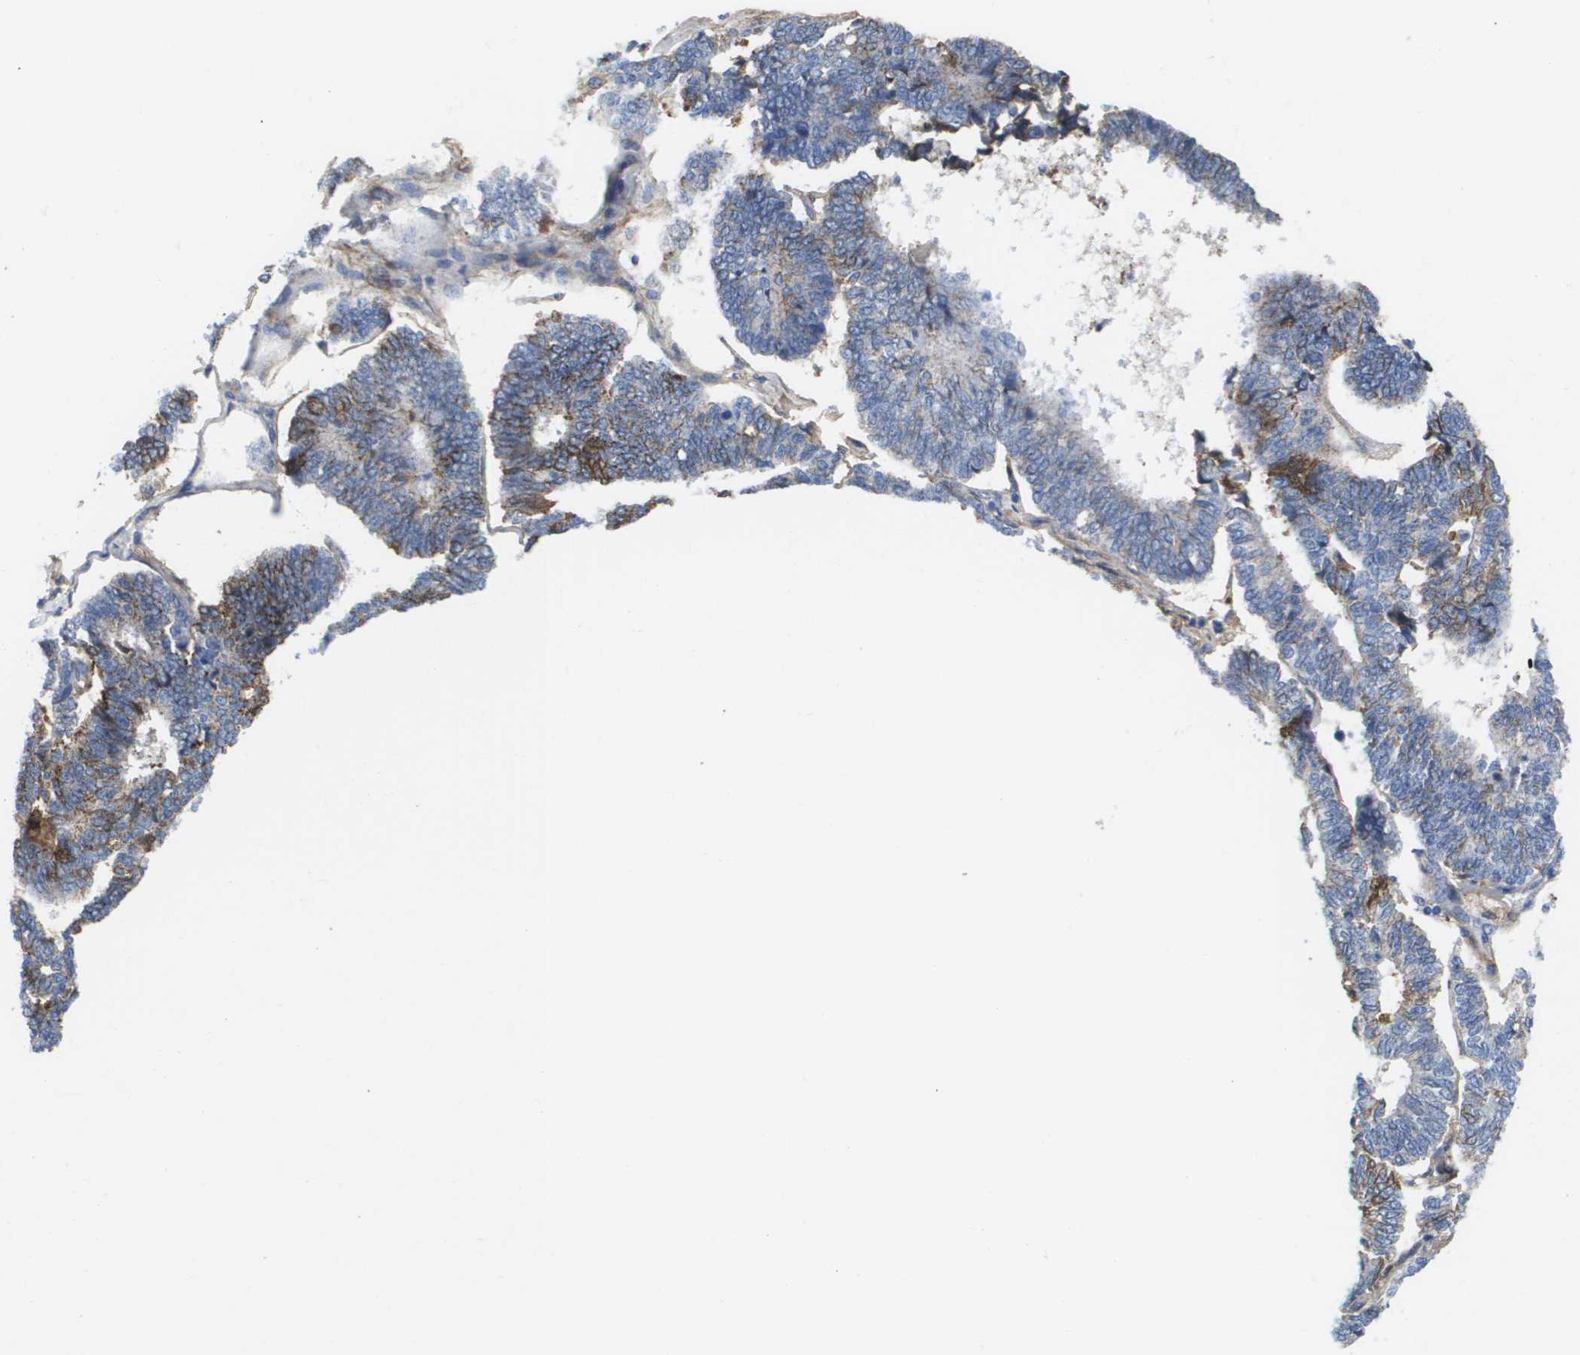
{"staining": {"intensity": "weak", "quantity": "25%-75%", "location": "cytoplasmic/membranous"}, "tissue": "endometrial cancer", "cell_type": "Tumor cells", "image_type": "cancer", "snomed": [{"axis": "morphology", "description": "Adenocarcinoma, NOS"}, {"axis": "topography", "description": "Endometrium"}], "caption": "Immunohistochemical staining of endometrial cancer (adenocarcinoma) exhibits weak cytoplasmic/membranous protein positivity in approximately 25%-75% of tumor cells.", "gene": "SERPINC1", "patient": {"sex": "female", "age": 70}}